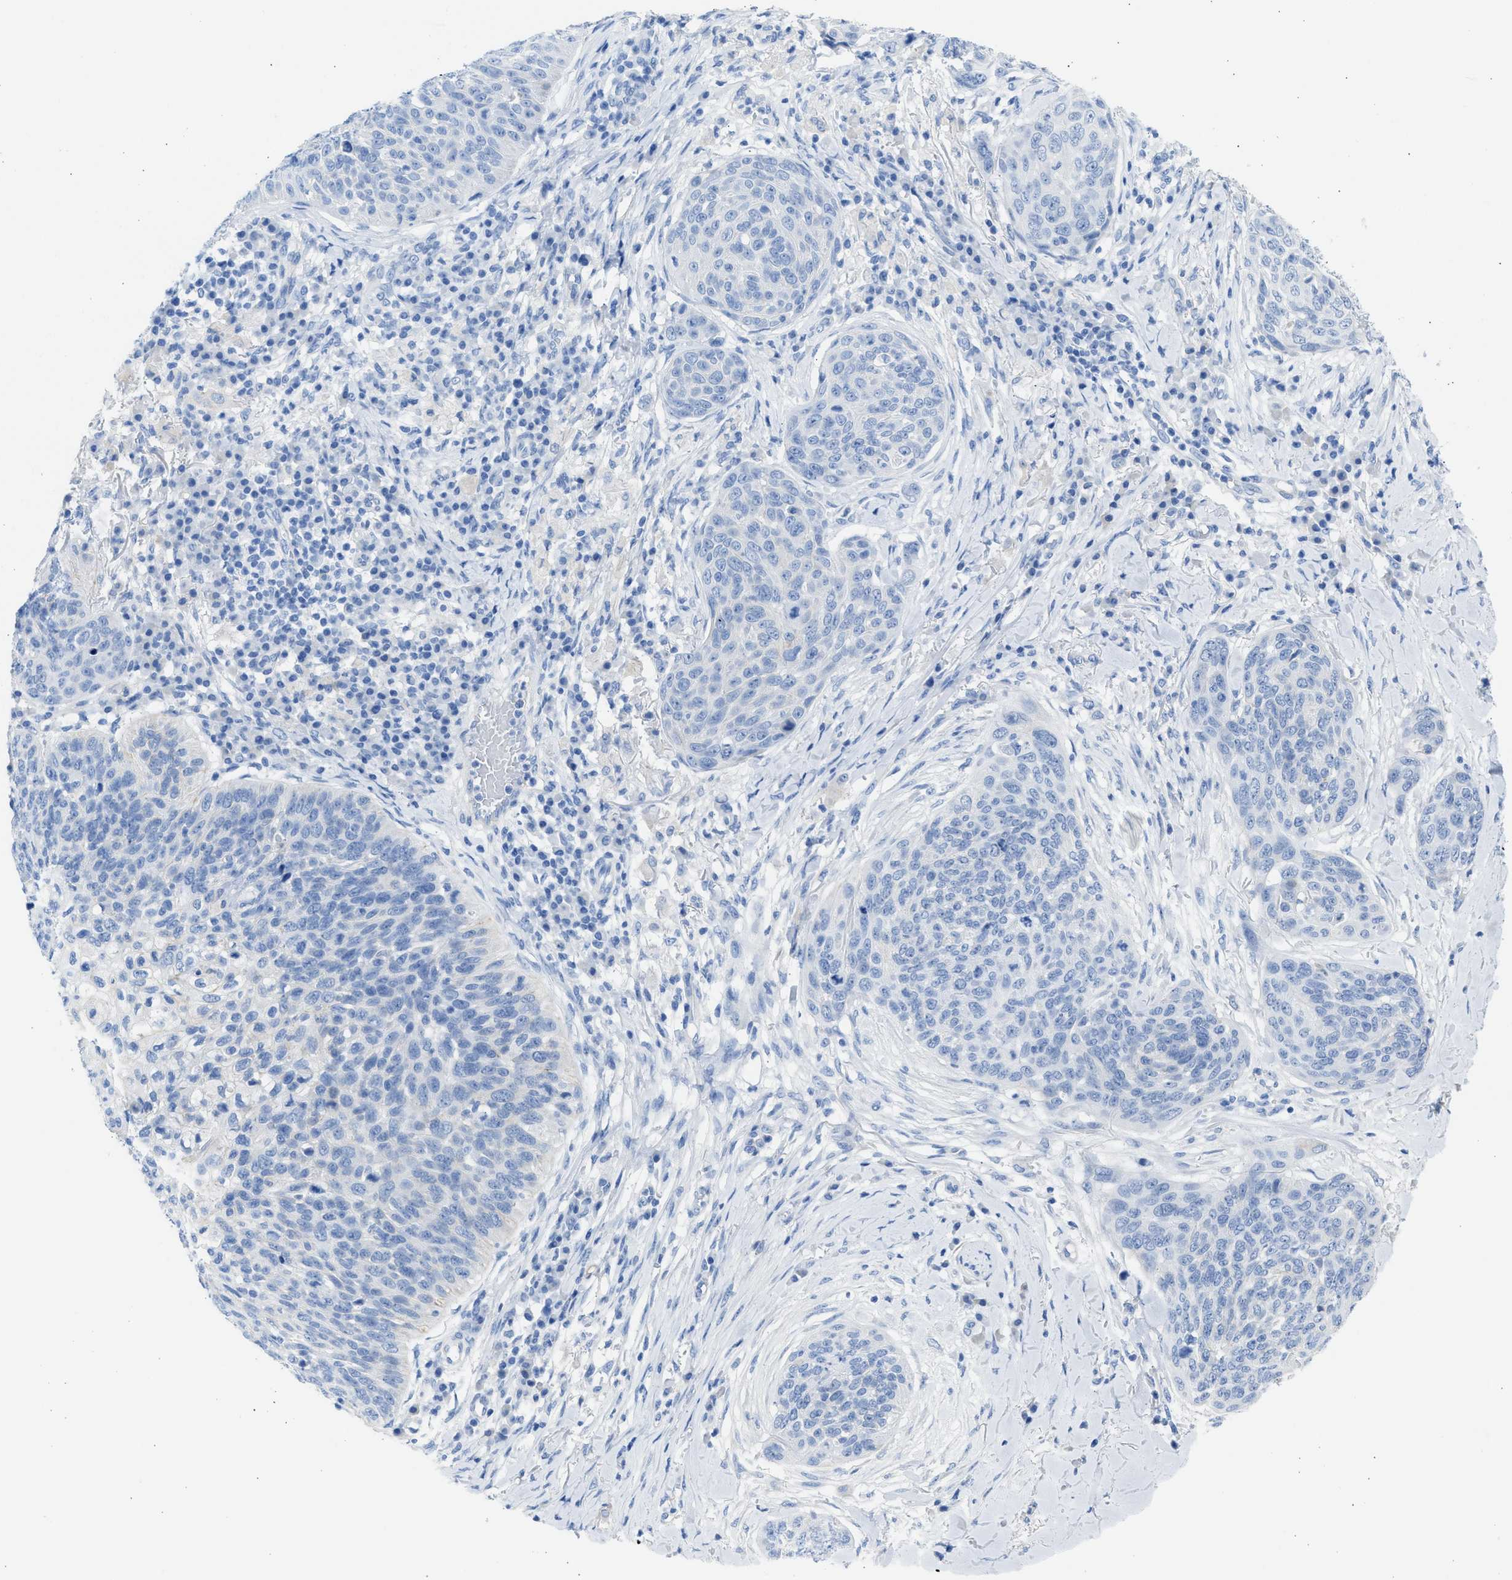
{"staining": {"intensity": "negative", "quantity": "none", "location": "none"}, "tissue": "skin cancer", "cell_type": "Tumor cells", "image_type": "cancer", "snomed": [{"axis": "morphology", "description": "Squamous cell carcinoma in situ, NOS"}, {"axis": "morphology", "description": "Squamous cell carcinoma, NOS"}, {"axis": "topography", "description": "Skin"}], "caption": "Tumor cells are negative for protein expression in human skin cancer.", "gene": "SPATA3", "patient": {"sex": "male", "age": 93}}